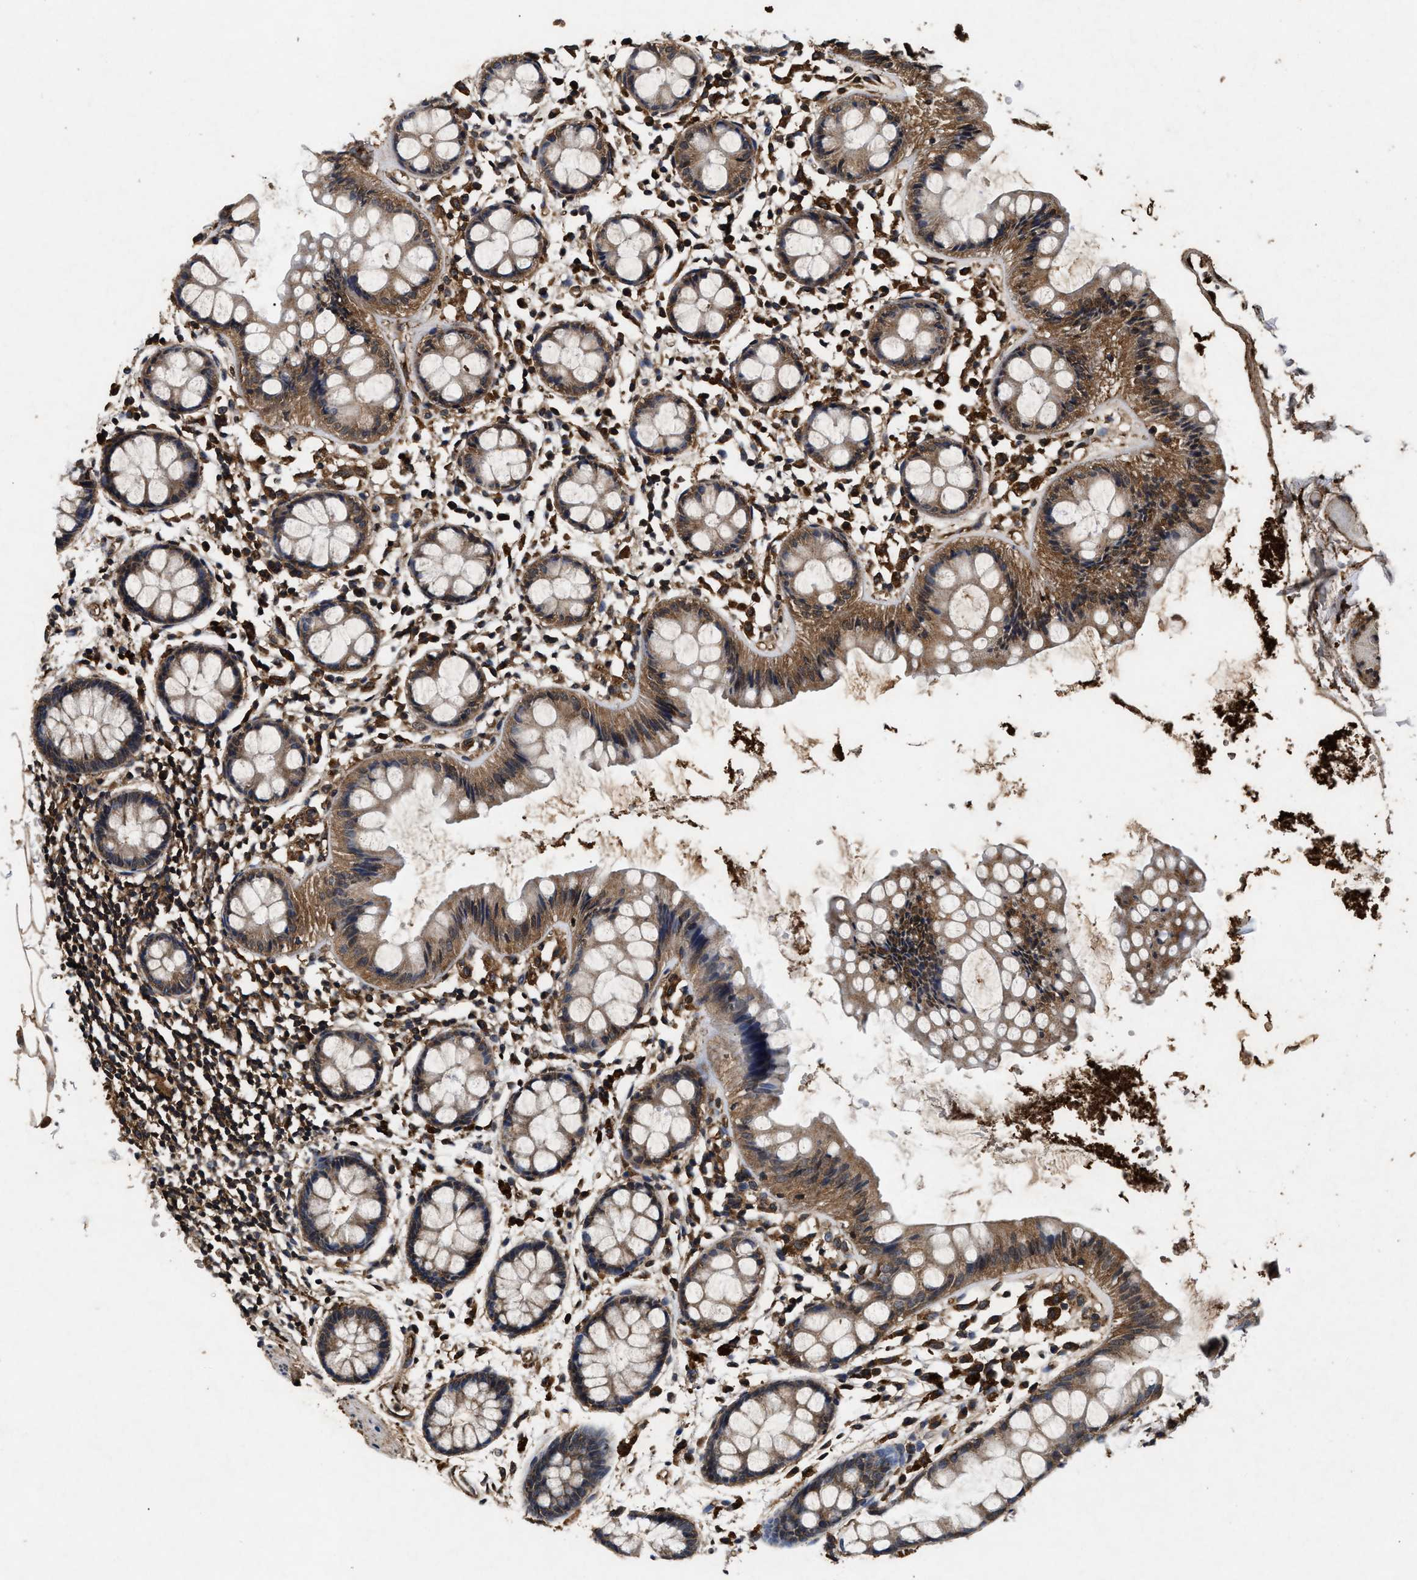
{"staining": {"intensity": "moderate", "quantity": ">75%", "location": "cytoplasmic/membranous"}, "tissue": "rectum", "cell_type": "Glandular cells", "image_type": "normal", "snomed": [{"axis": "morphology", "description": "Normal tissue, NOS"}, {"axis": "topography", "description": "Rectum"}], "caption": "Moderate cytoplasmic/membranous expression is seen in approximately >75% of glandular cells in normal rectum.", "gene": "PDAP1", "patient": {"sex": "female", "age": 66}}